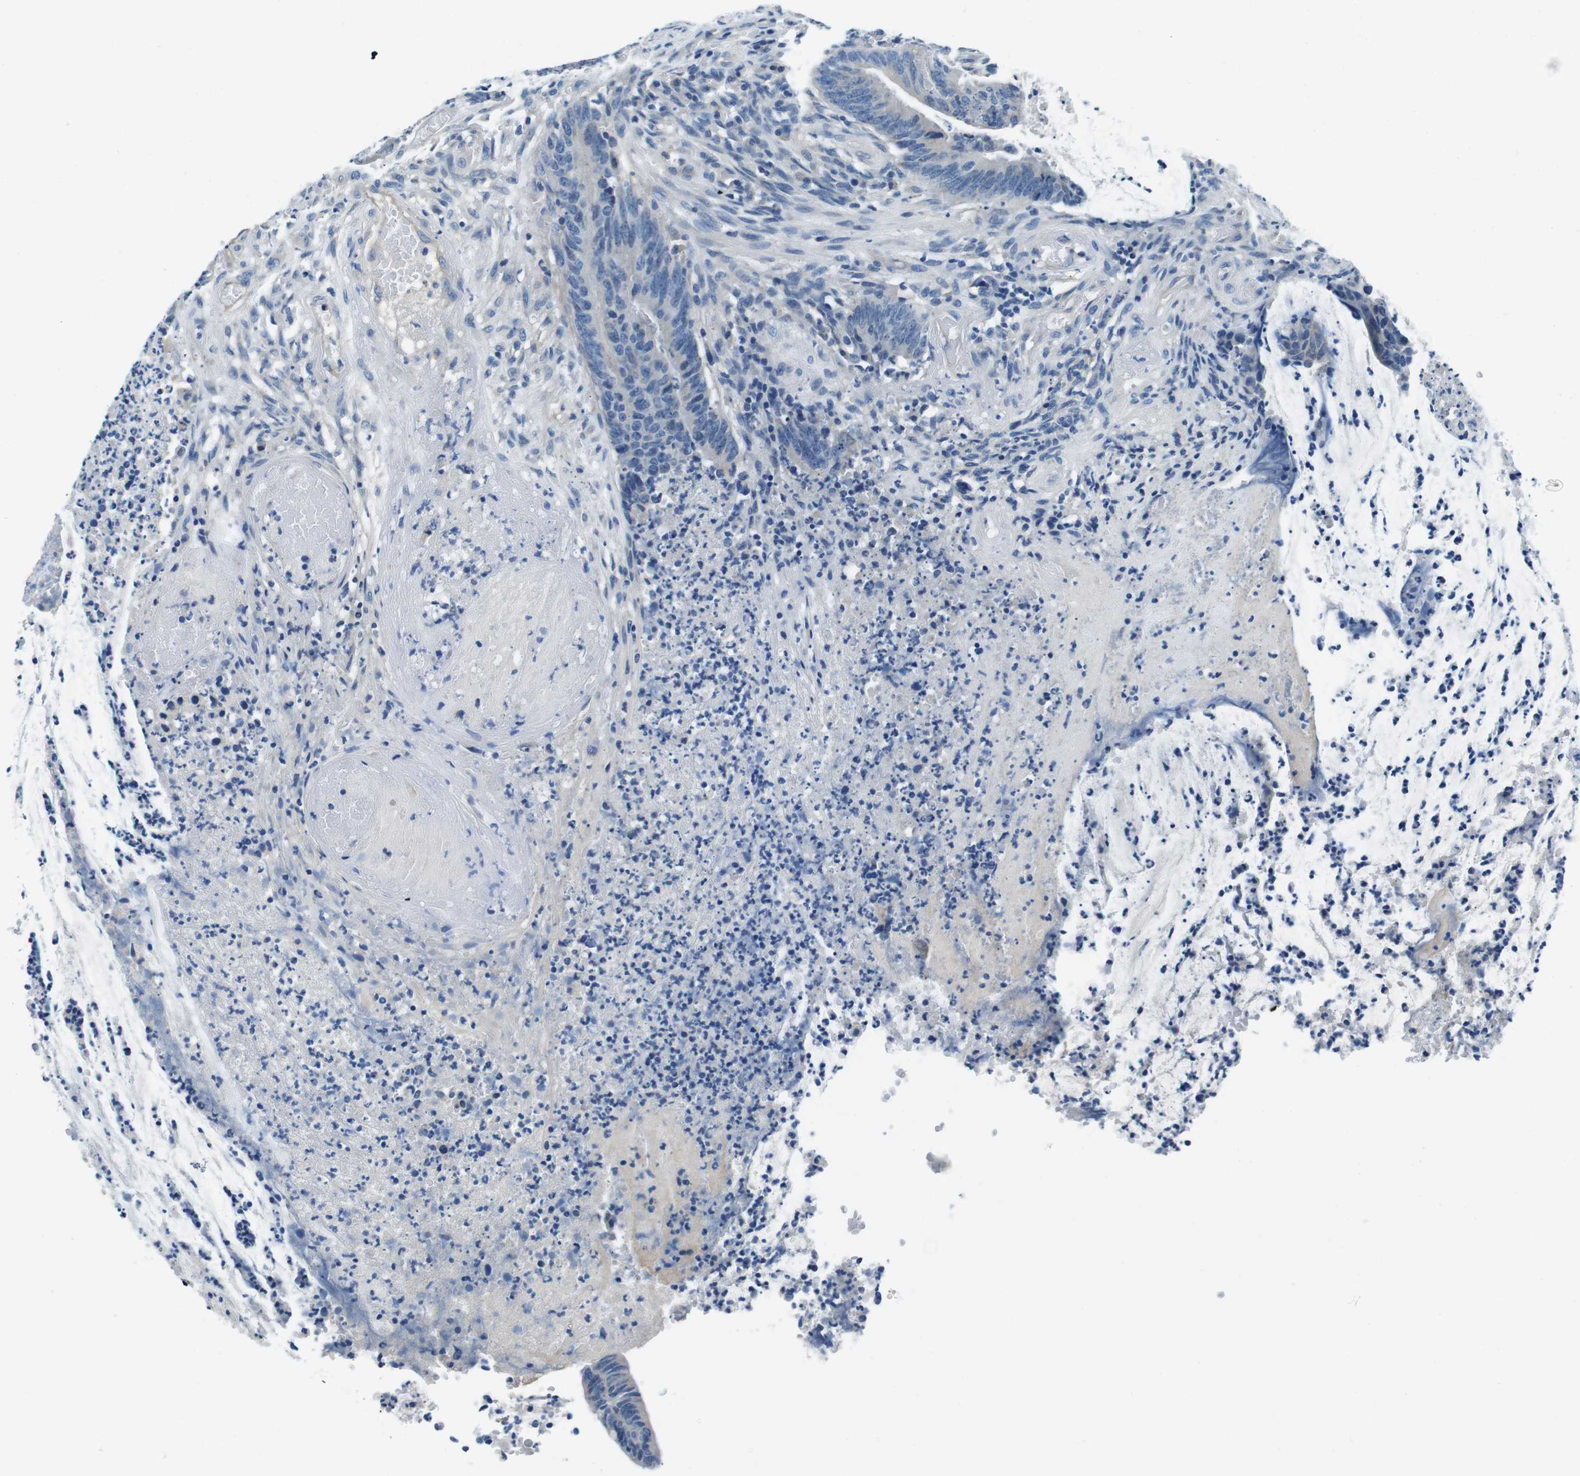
{"staining": {"intensity": "negative", "quantity": "none", "location": "none"}, "tissue": "colorectal cancer", "cell_type": "Tumor cells", "image_type": "cancer", "snomed": [{"axis": "morphology", "description": "Adenocarcinoma, NOS"}, {"axis": "topography", "description": "Rectum"}], "caption": "The image exhibits no significant expression in tumor cells of colorectal cancer (adenocarcinoma).", "gene": "CASQ1", "patient": {"sex": "female", "age": 66}}